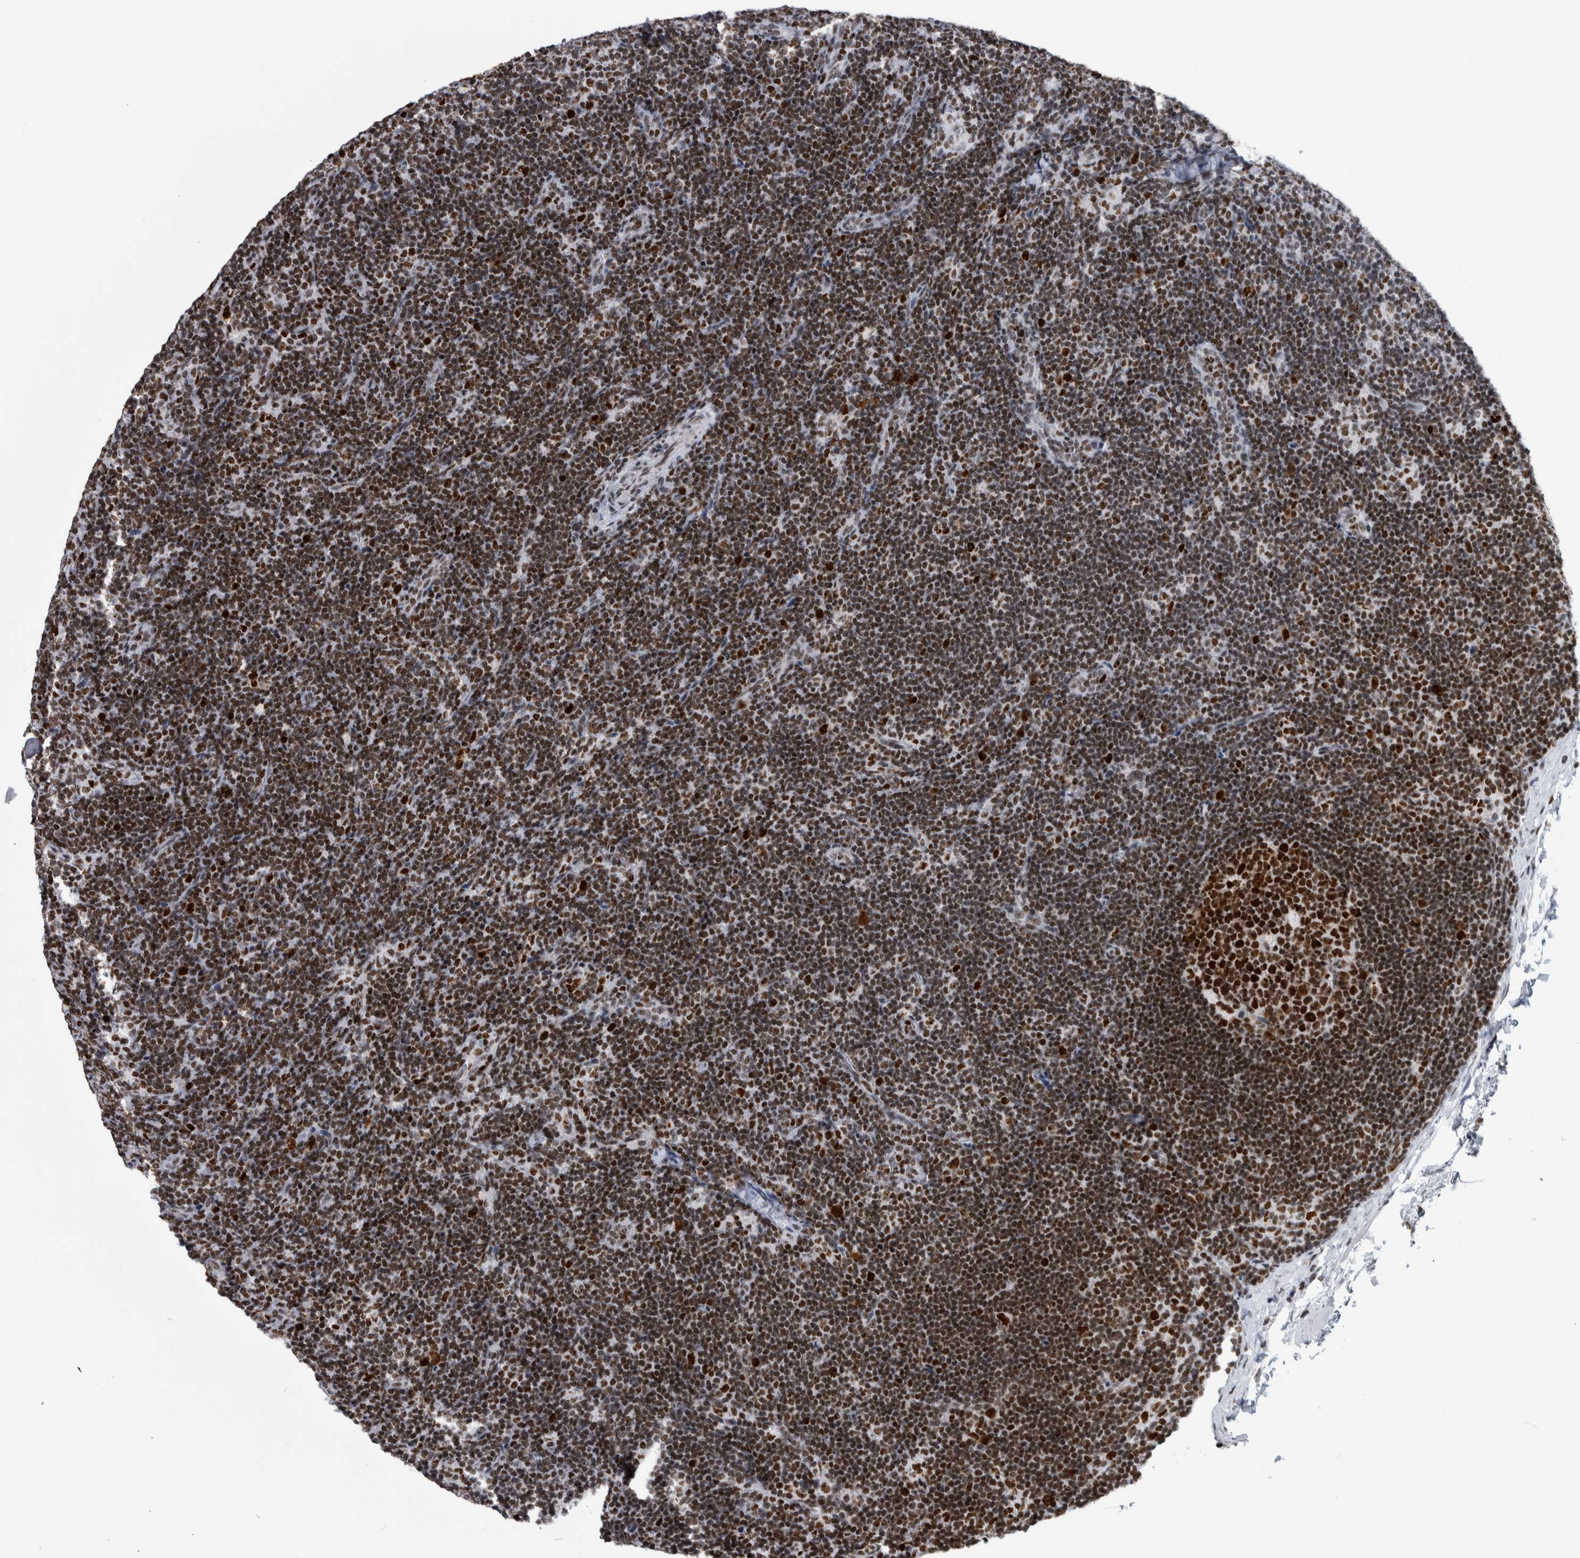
{"staining": {"intensity": "strong", "quantity": ">75%", "location": "nuclear"}, "tissue": "lymph node", "cell_type": "Germinal center cells", "image_type": "normal", "snomed": [{"axis": "morphology", "description": "Normal tissue, NOS"}, {"axis": "topography", "description": "Lymph node"}], "caption": "Germinal center cells demonstrate strong nuclear positivity in about >75% of cells in unremarkable lymph node. Using DAB (brown) and hematoxylin (blue) stains, captured at high magnification using brightfield microscopy.", "gene": "TOP2B", "patient": {"sex": "female", "age": 22}}